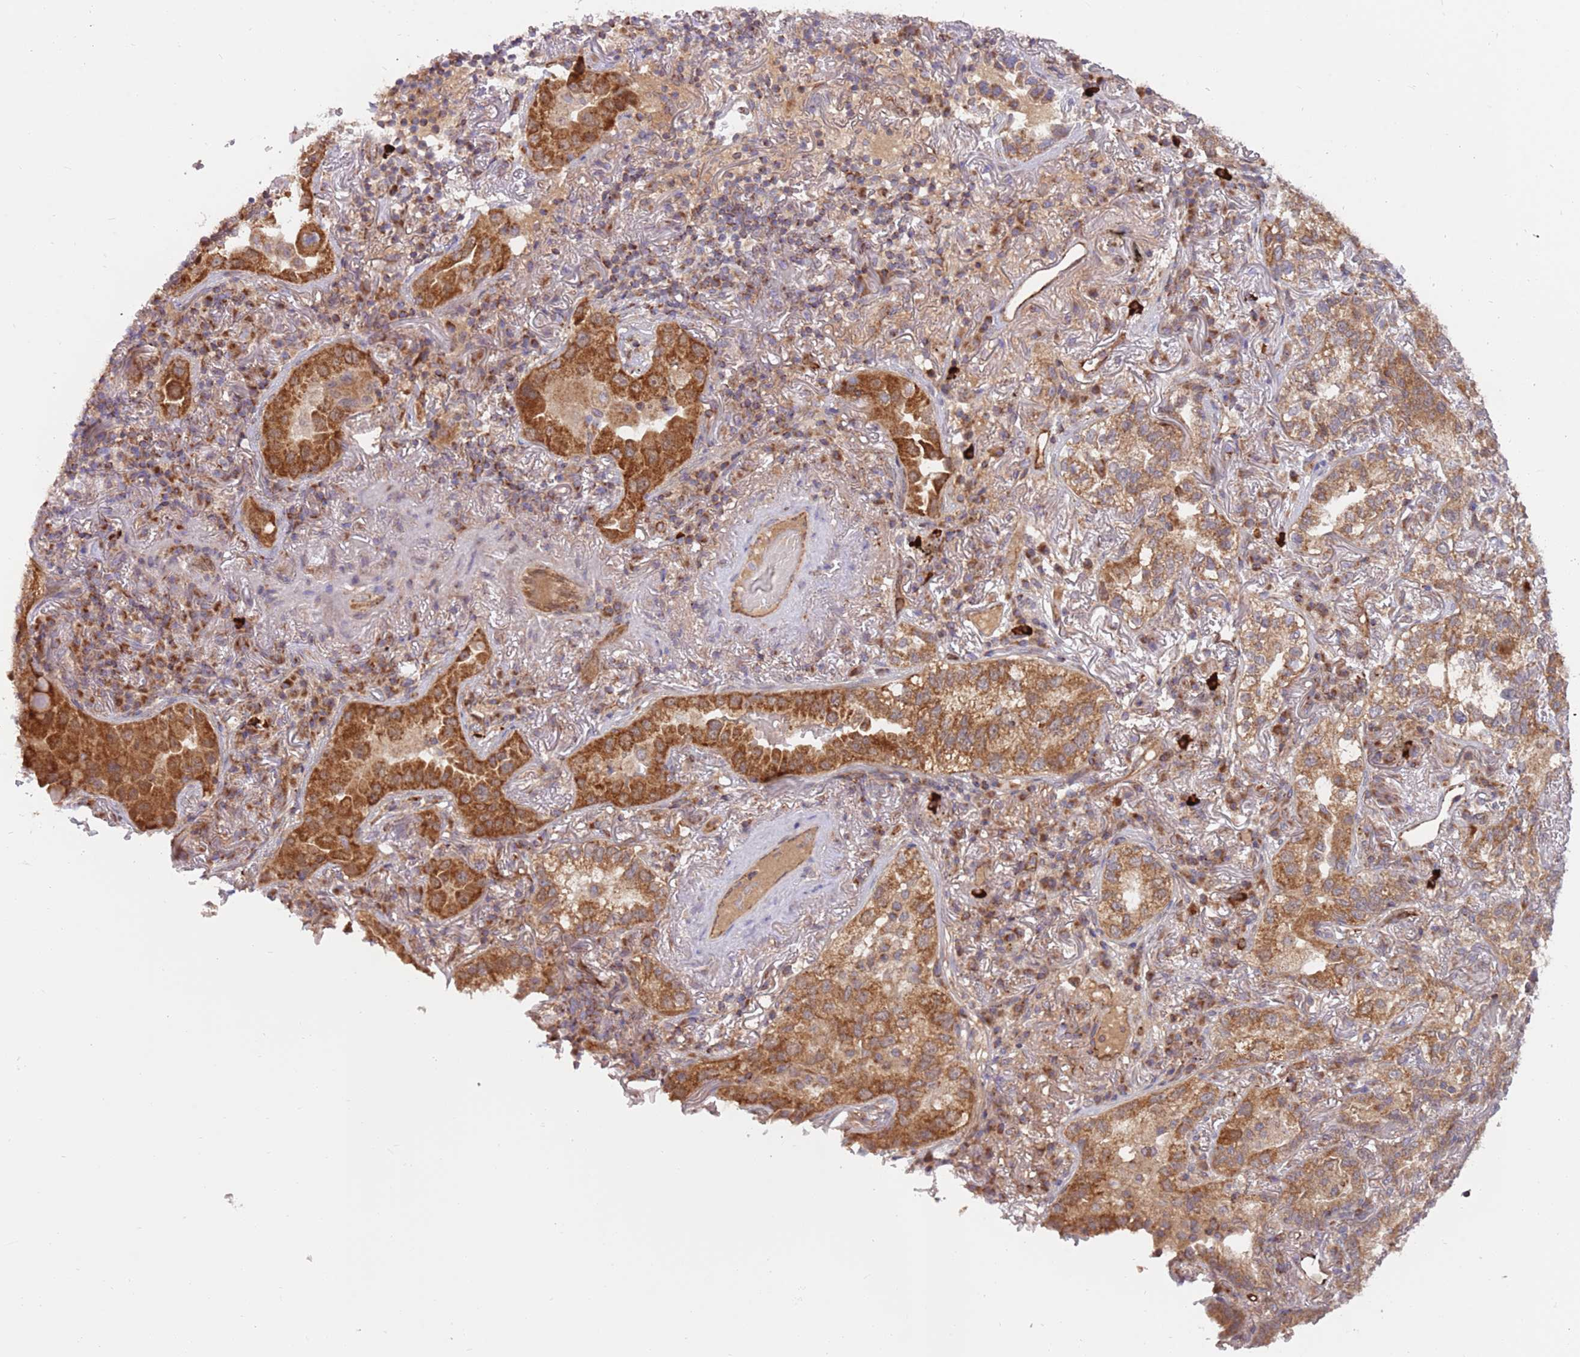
{"staining": {"intensity": "strong", "quantity": "25%-75%", "location": "cytoplasmic/membranous"}, "tissue": "lung cancer", "cell_type": "Tumor cells", "image_type": "cancer", "snomed": [{"axis": "morphology", "description": "Adenocarcinoma, NOS"}, {"axis": "topography", "description": "Lung"}], "caption": "The immunohistochemical stain labels strong cytoplasmic/membranous positivity in tumor cells of lung cancer (adenocarcinoma) tissue.", "gene": "GUK1", "patient": {"sex": "female", "age": 69}}